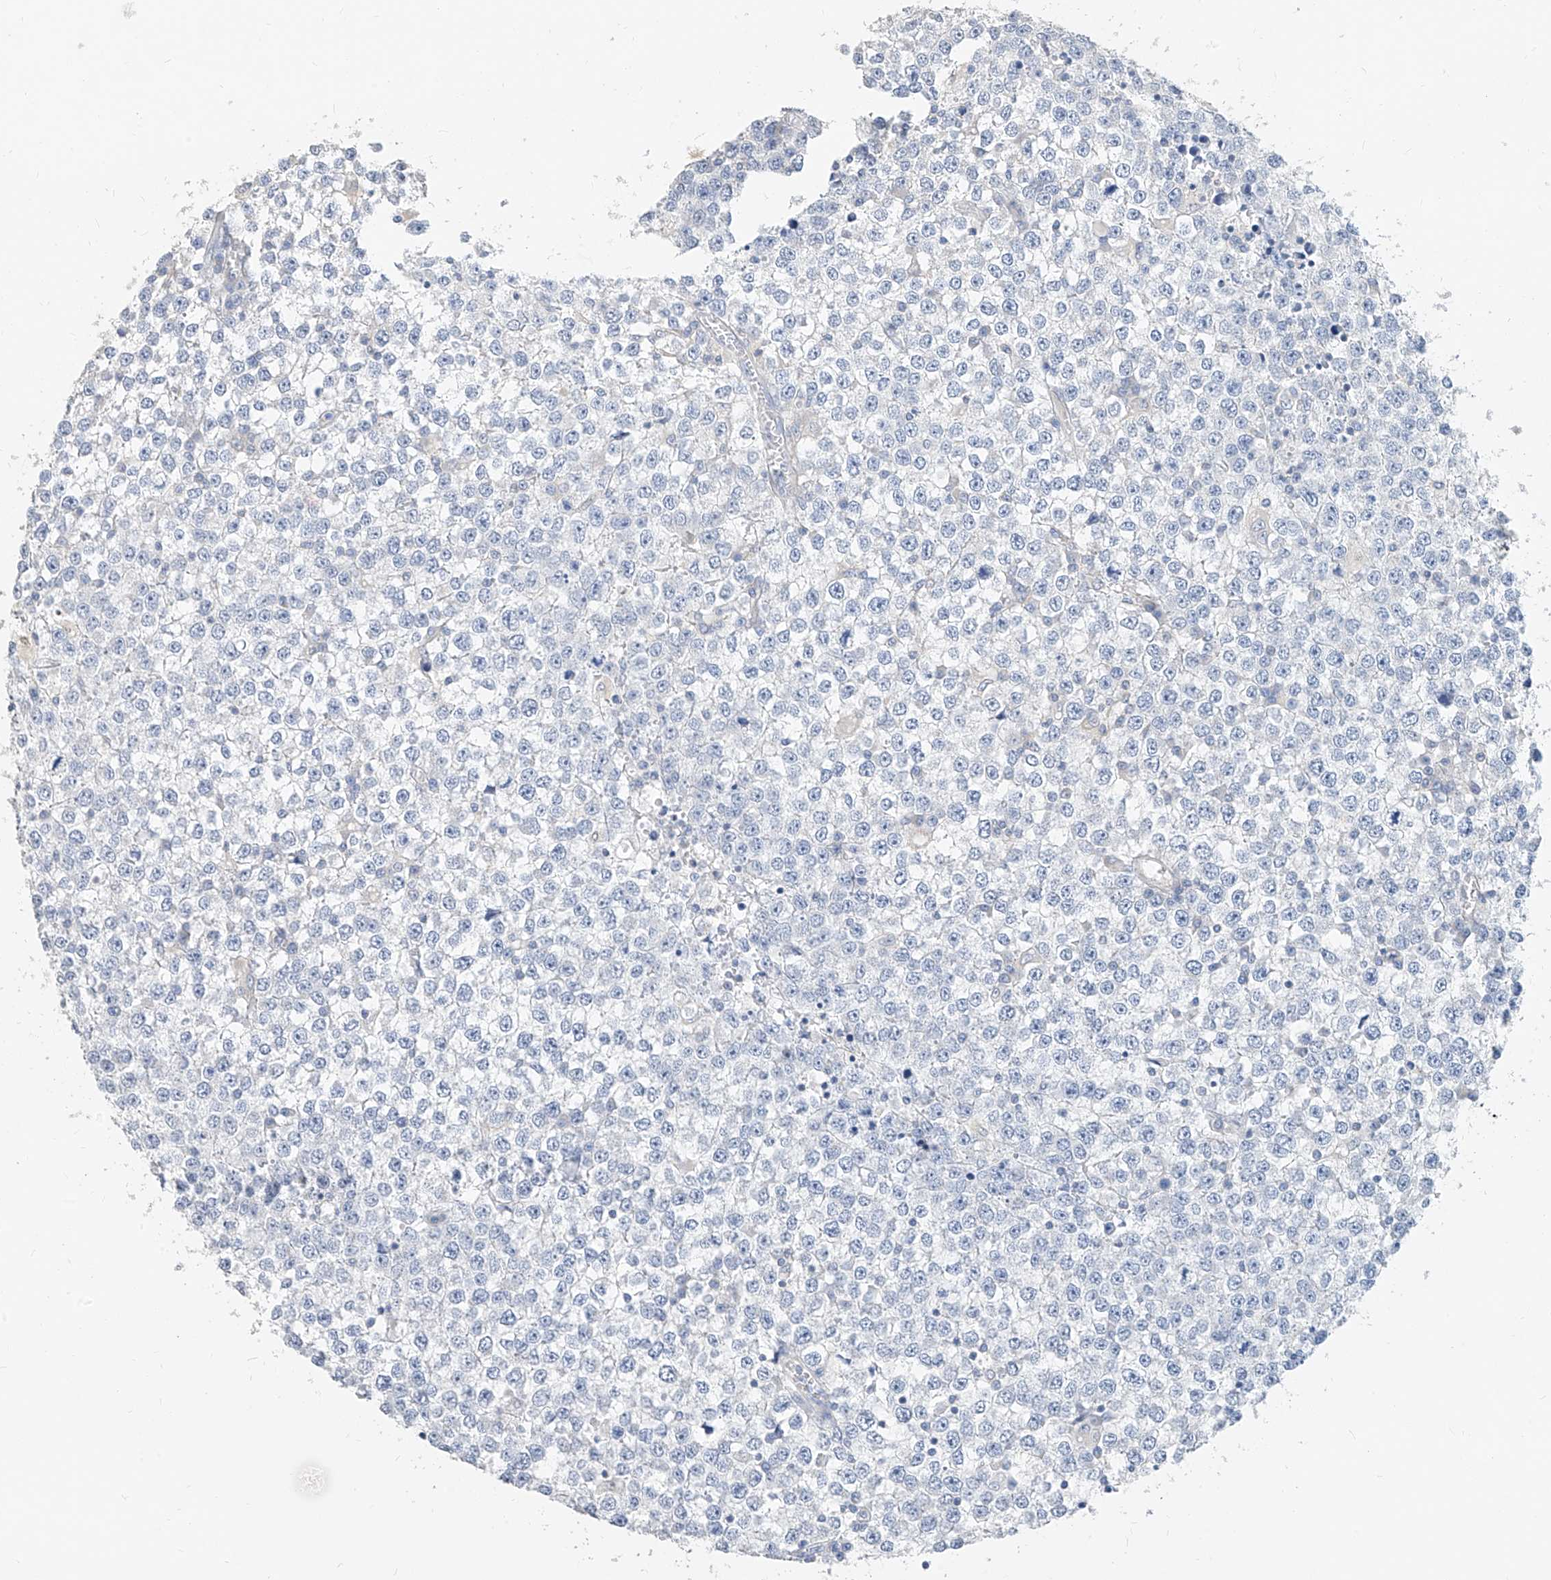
{"staining": {"intensity": "negative", "quantity": "none", "location": "none"}, "tissue": "testis cancer", "cell_type": "Tumor cells", "image_type": "cancer", "snomed": [{"axis": "morphology", "description": "Seminoma, NOS"}, {"axis": "topography", "description": "Testis"}], "caption": "Immunohistochemistry micrograph of human testis cancer stained for a protein (brown), which exhibits no expression in tumor cells.", "gene": "ZZEF1", "patient": {"sex": "male", "age": 65}}